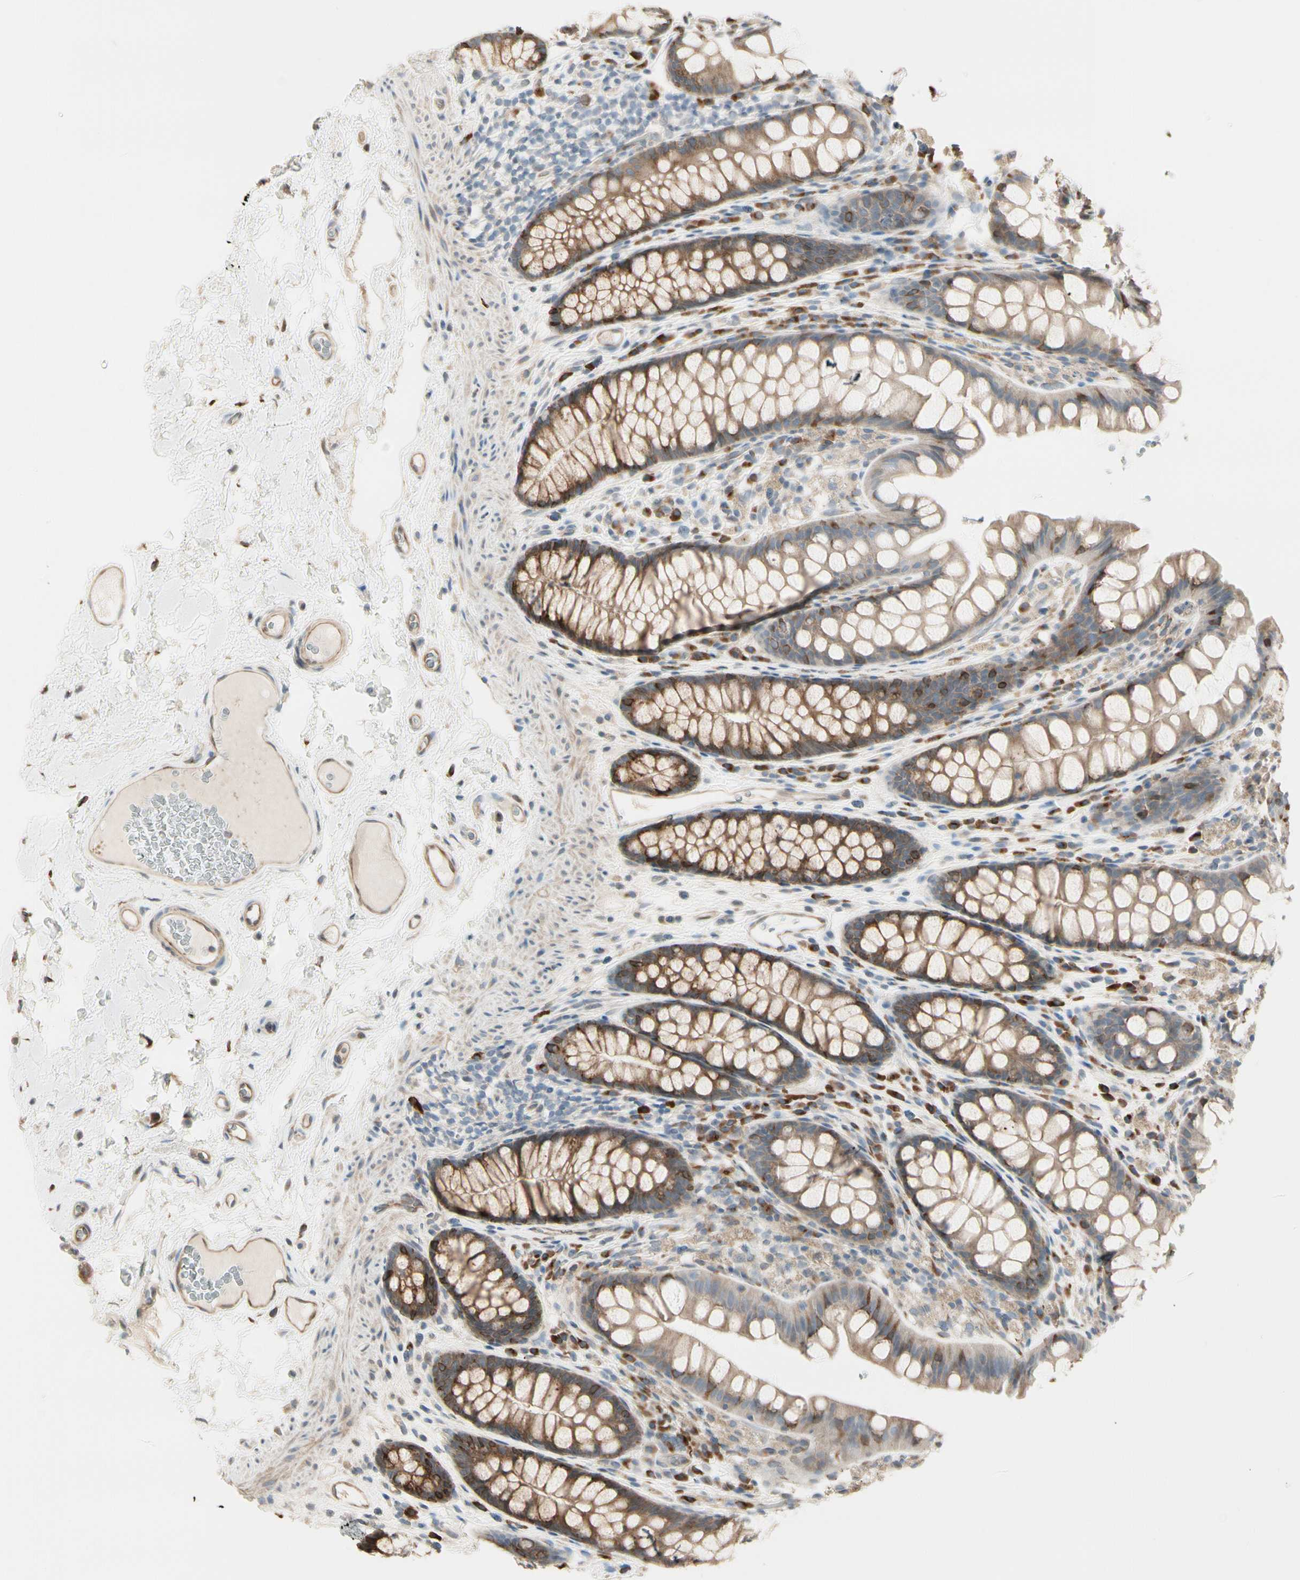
{"staining": {"intensity": "weak", "quantity": ">75%", "location": "cytoplasmic/membranous"}, "tissue": "colon", "cell_type": "Endothelial cells", "image_type": "normal", "snomed": [{"axis": "morphology", "description": "Normal tissue, NOS"}, {"axis": "topography", "description": "Colon"}], "caption": "Weak cytoplasmic/membranous staining for a protein is seen in about >75% of endothelial cells of benign colon using immunohistochemistry (IHC).", "gene": "NUCB2", "patient": {"sex": "female", "age": 55}}